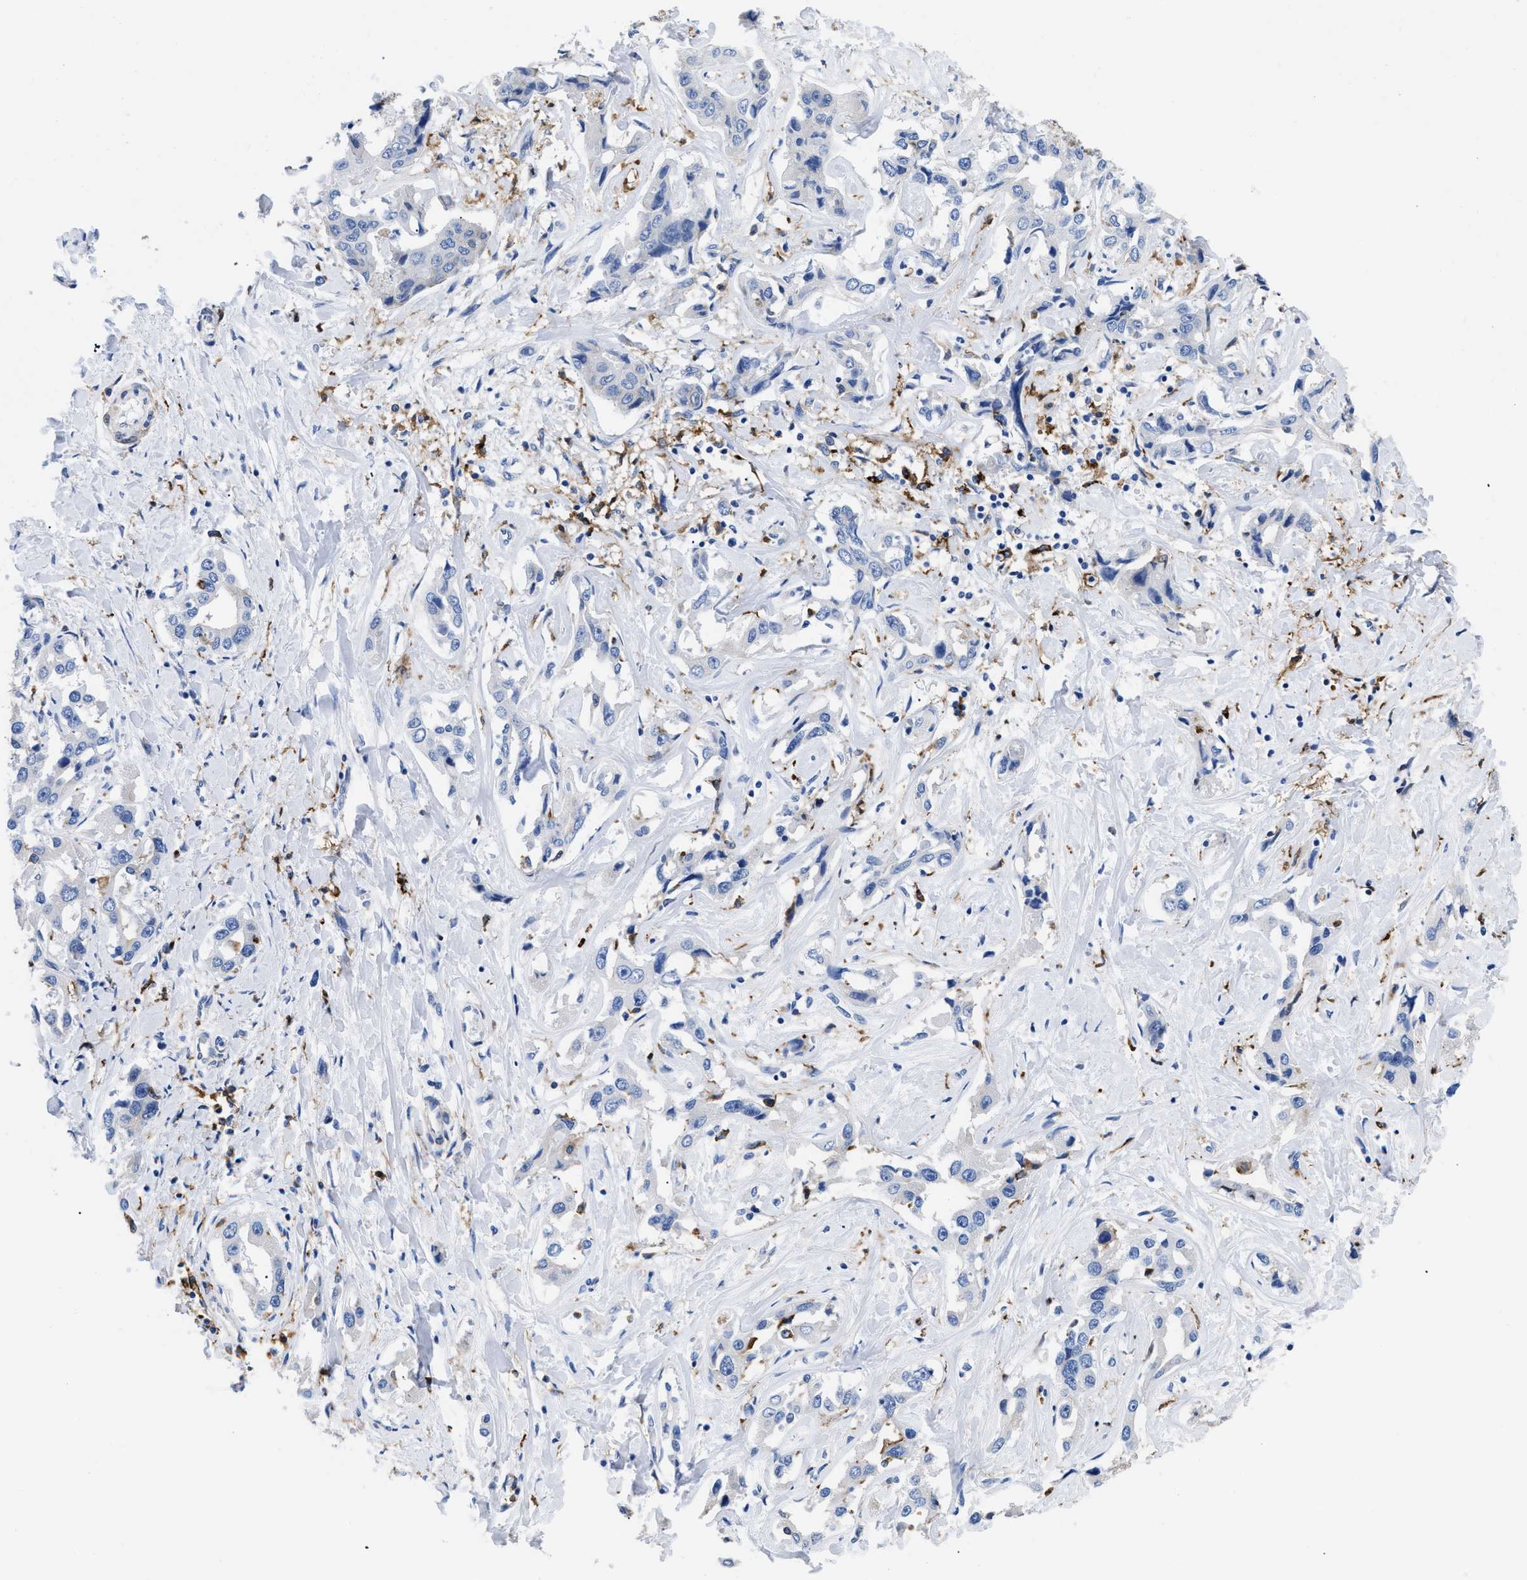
{"staining": {"intensity": "negative", "quantity": "none", "location": "none"}, "tissue": "liver cancer", "cell_type": "Tumor cells", "image_type": "cancer", "snomed": [{"axis": "morphology", "description": "Cholangiocarcinoma"}, {"axis": "topography", "description": "Liver"}], "caption": "Tumor cells are negative for protein expression in human liver cancer. The staining is performed using DAB (3,3'-diaminobenzidine) brown chromogen with nuclei counter-stained in using hematoxylin.", "gene": "HLA-DPA1", "patient": {"sex": "male", "age": 59}}